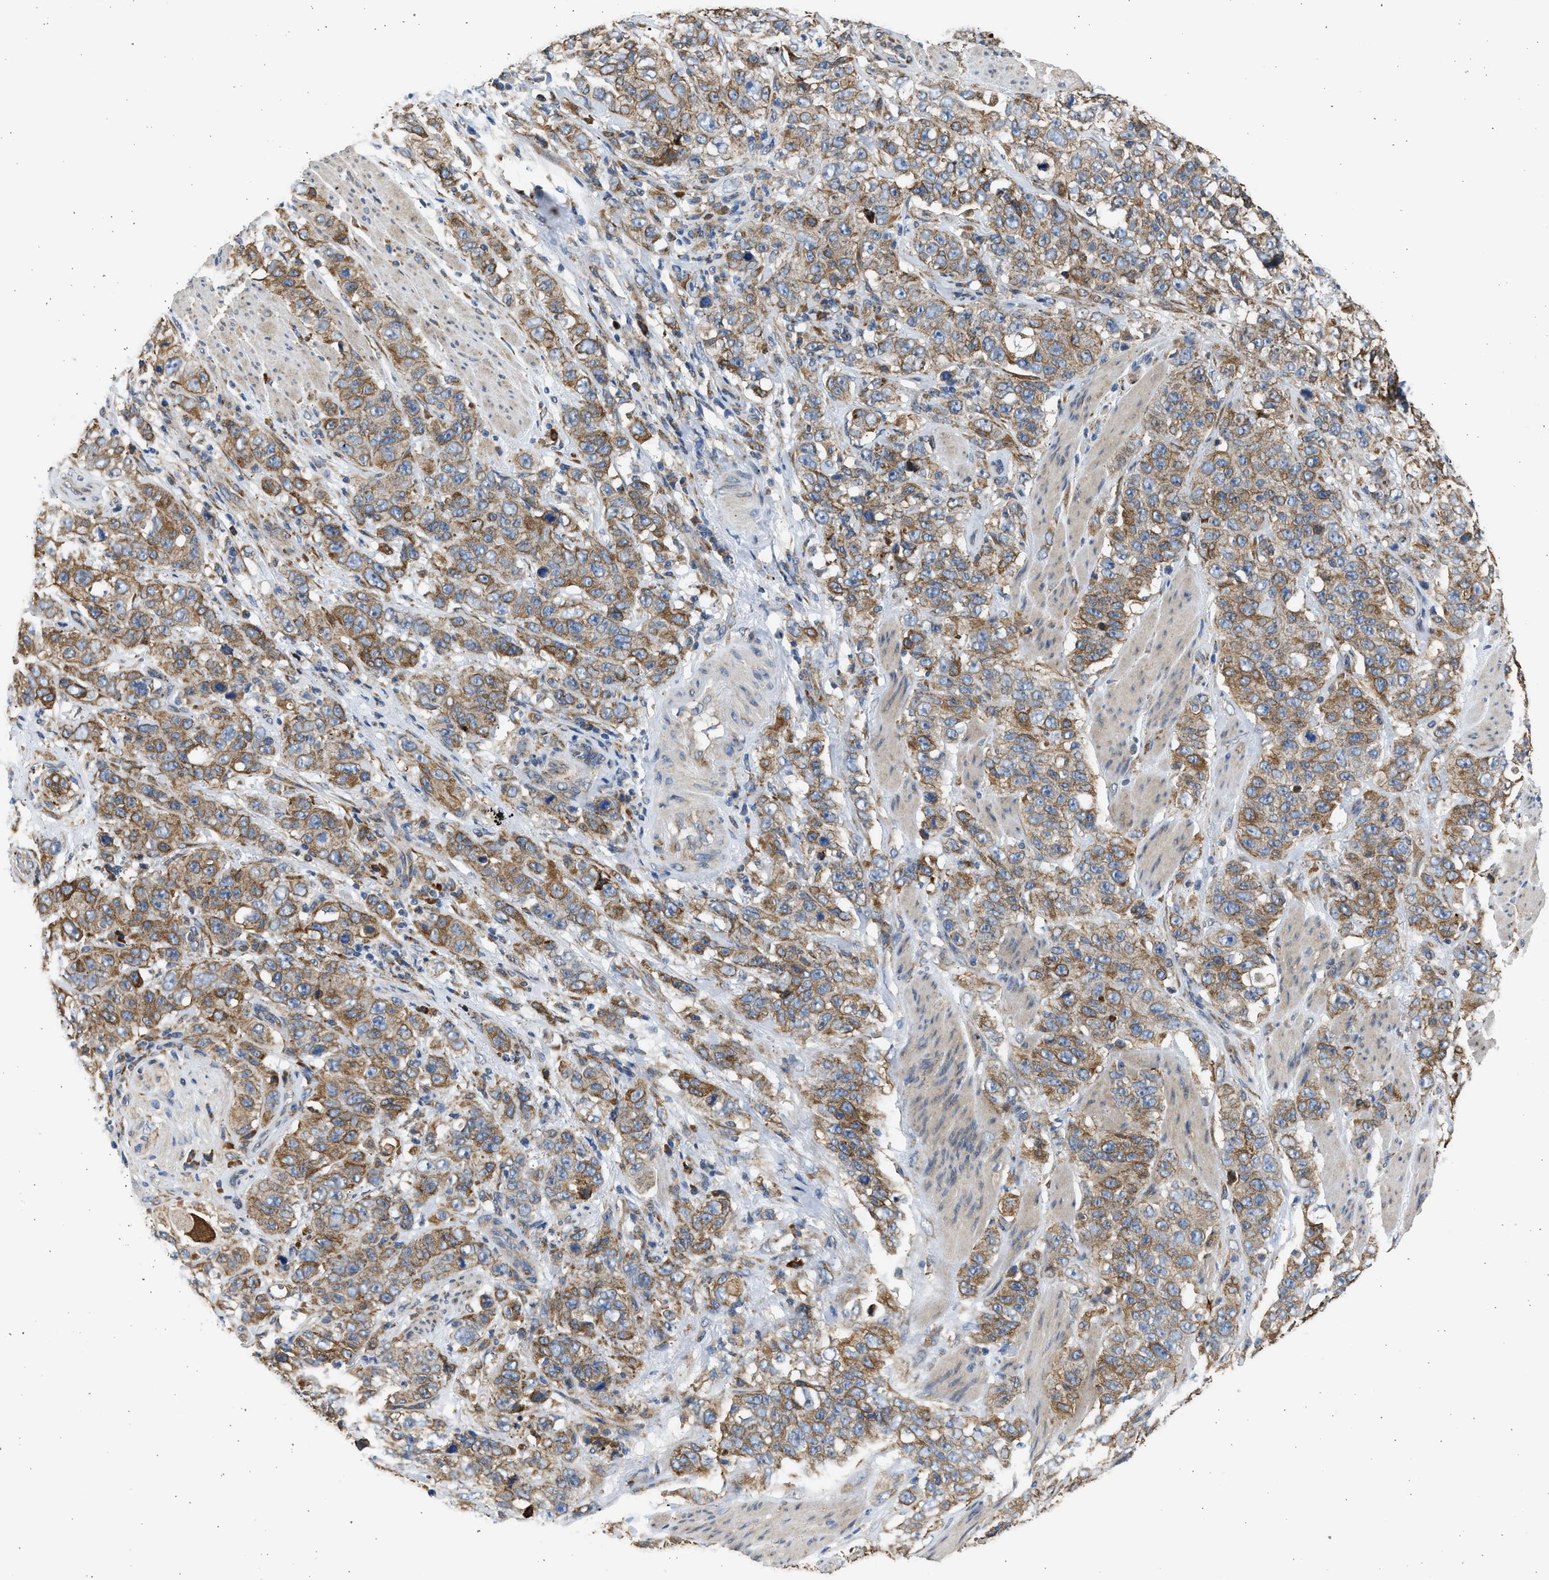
{"staining": {"intensity": "moderate", "quantity": ">75%", "location": "cytoplasmic/membranous"}, "tissue": "stomach cancer", "cell_type": "Tumor cells", "image_type": "cancer", "snomed": [{"axis": "morphology", "description": "Adenocarcinoma, NOS"}, {"axis": "topography", "description": "Stomach"}], "caption": "The micrograph exhibits immunohistochemical staining of adenocarcinoma (stomach). There is moderate cytoplasmic/membranous expression is identified in approximately >75% of tumor cells. The staining was performed using DAB (3,3'-diaminobenzidine), with brown indicating positive protein expression. Nuclei are stained blue with hematoxylin.", "gene": "PLD2", "patient": {"sex": "male", "age": 48}}